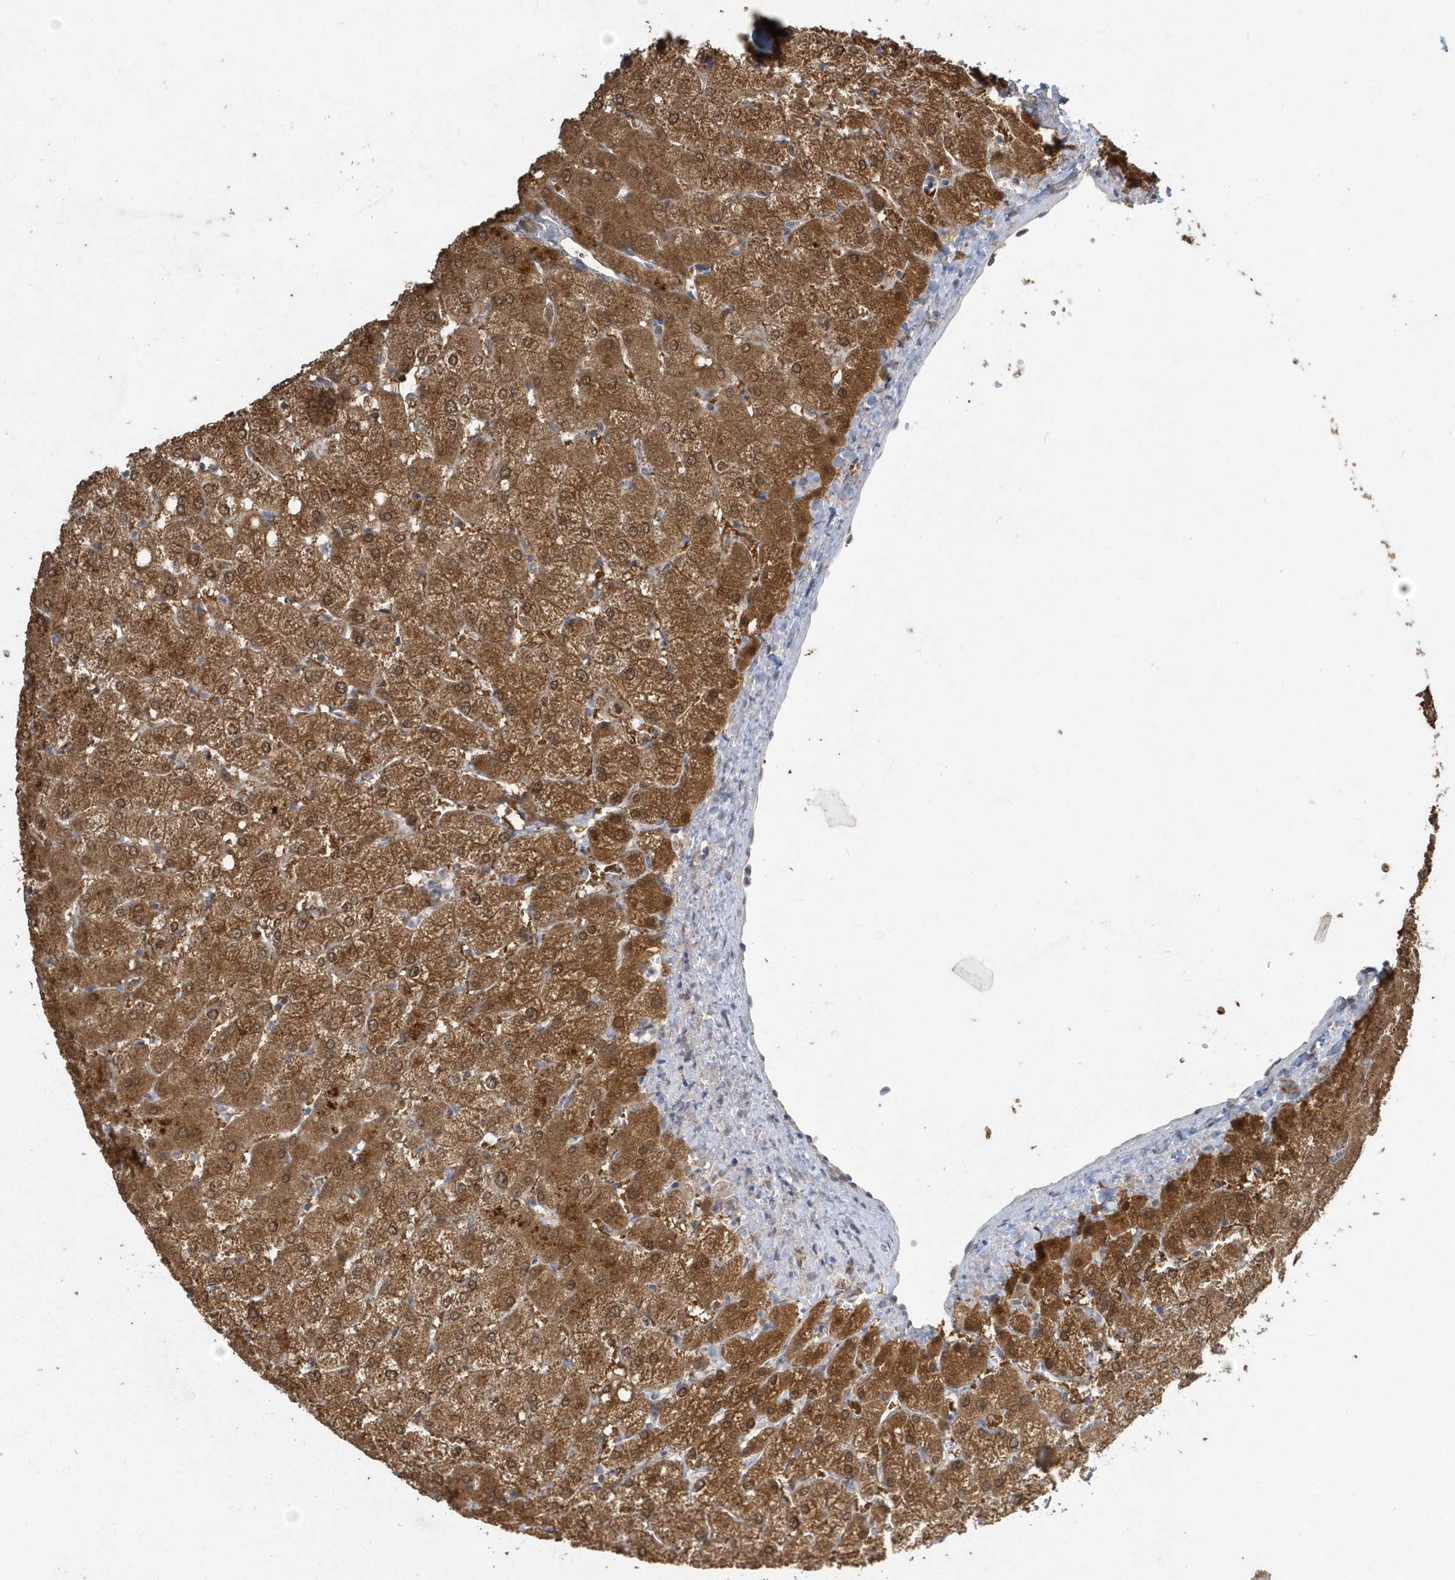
{"staining": {"intensity": "weak", "quantity": ">75%", "location": "cytoplasmic/membranous"}, "tissue": "liver", "cell_type": "Cholangiocytes", "image_type": "normal", "snomed": [{"axis": "morphology", "description": "Normal tissue, NOS"}, {"axis": "topography", "description": "Liver"}], "caption": "Weak cytoplasmic/membranous protein expression is present in about >75% of cholangiocytes in liver. The protein is stained brown, and the nuclei are stained in blue (DAB IHC with brightfield microscopy, high magnification).", "gene": "AKR7A2", "patient": {"sex": "female", "age": 54}}